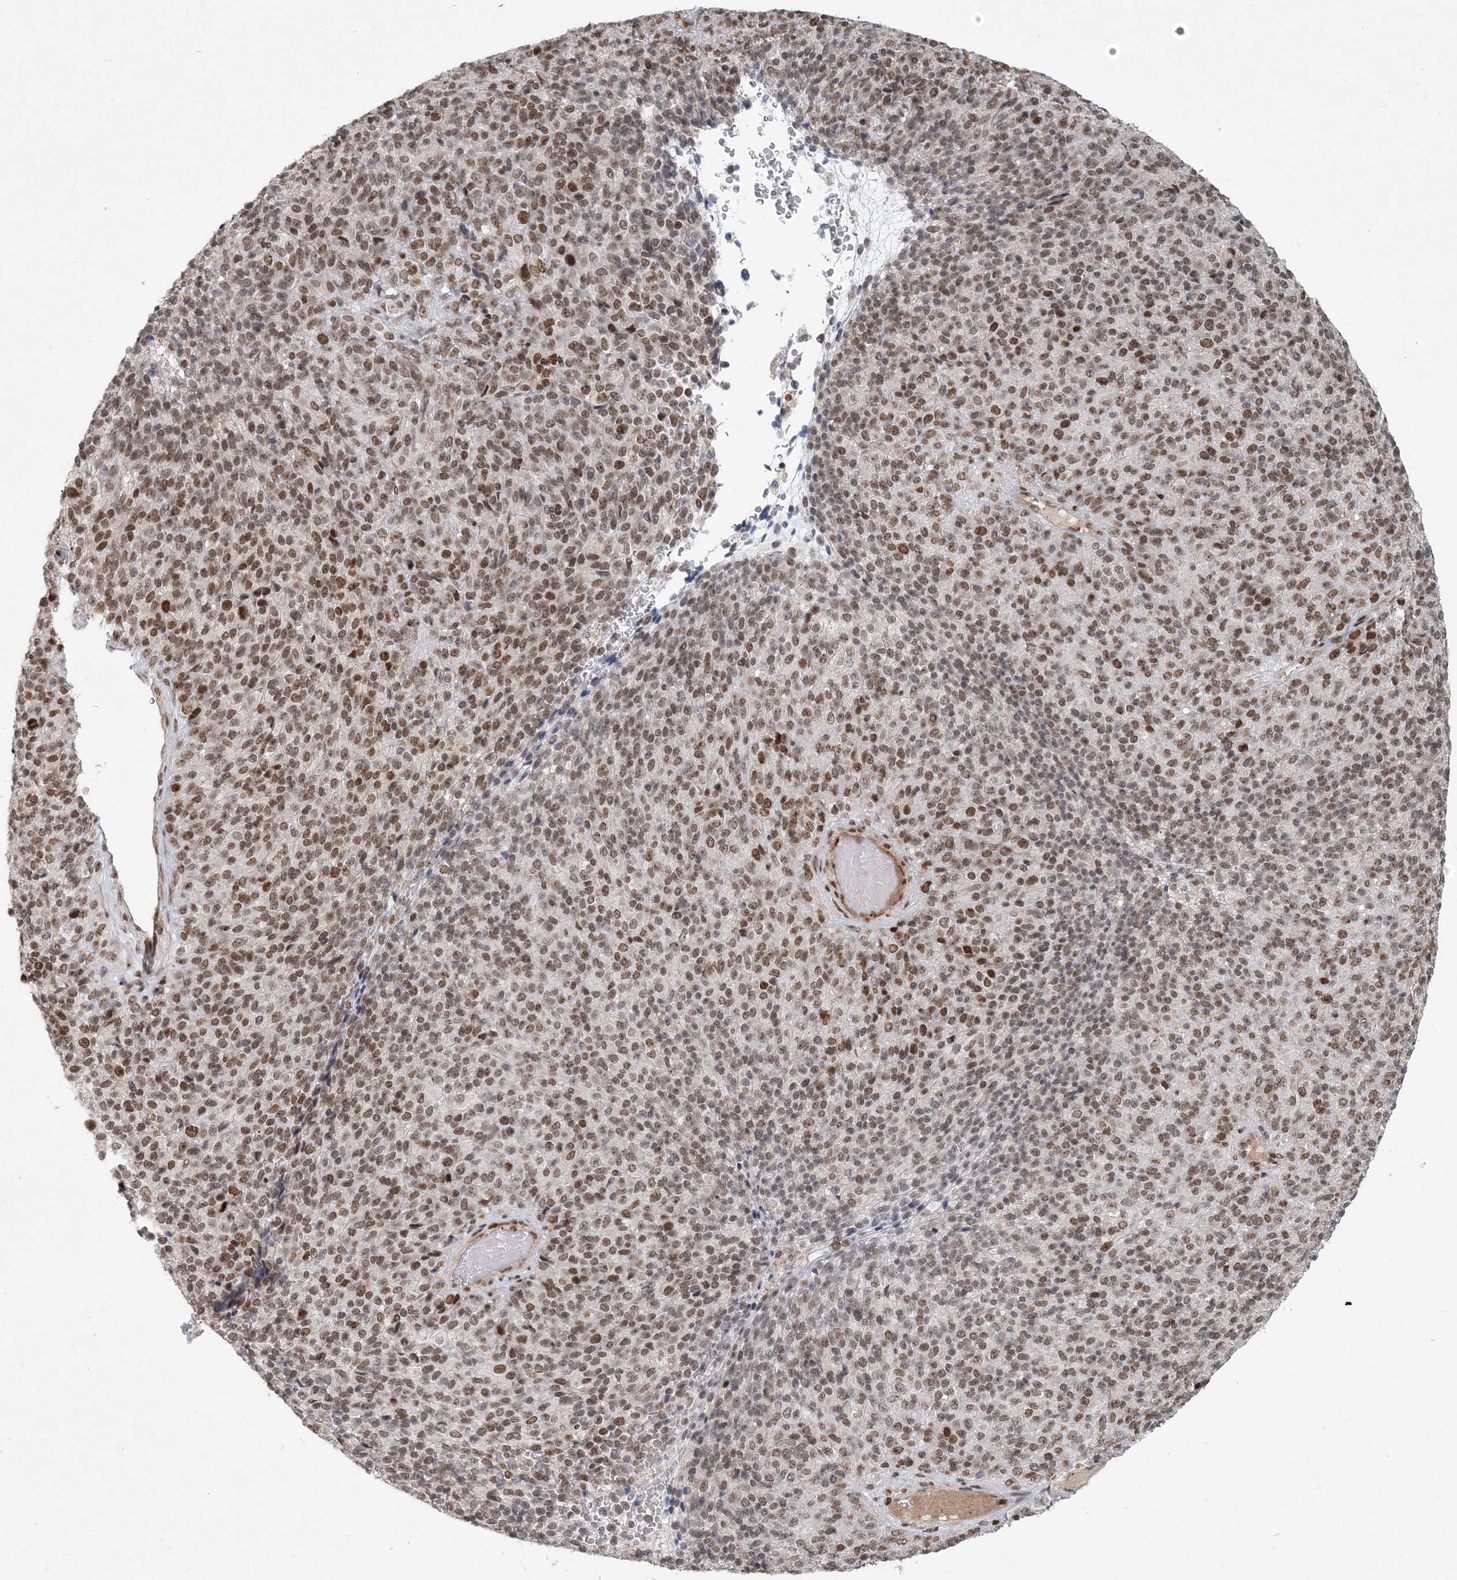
{"staining": {"intensity": "moderate", "quantity": ">75%", "location": "nuclear"}, "tissue": "melanoma", "cell_type": "Tumor cells", "image_type": "cancer", "snomed": [{"axis": "morphology", "description": "Malignant melanoma, Metastatic site"}, {"axis": "topography", "description": "Brain"}], "caption": "IHC of human melanoma shows medium levels of moderate nuclear positivity in approximately >75% of tumor cells.", "gene": "BAZ1B", "patient": {"sex": "female", "age": 56}}